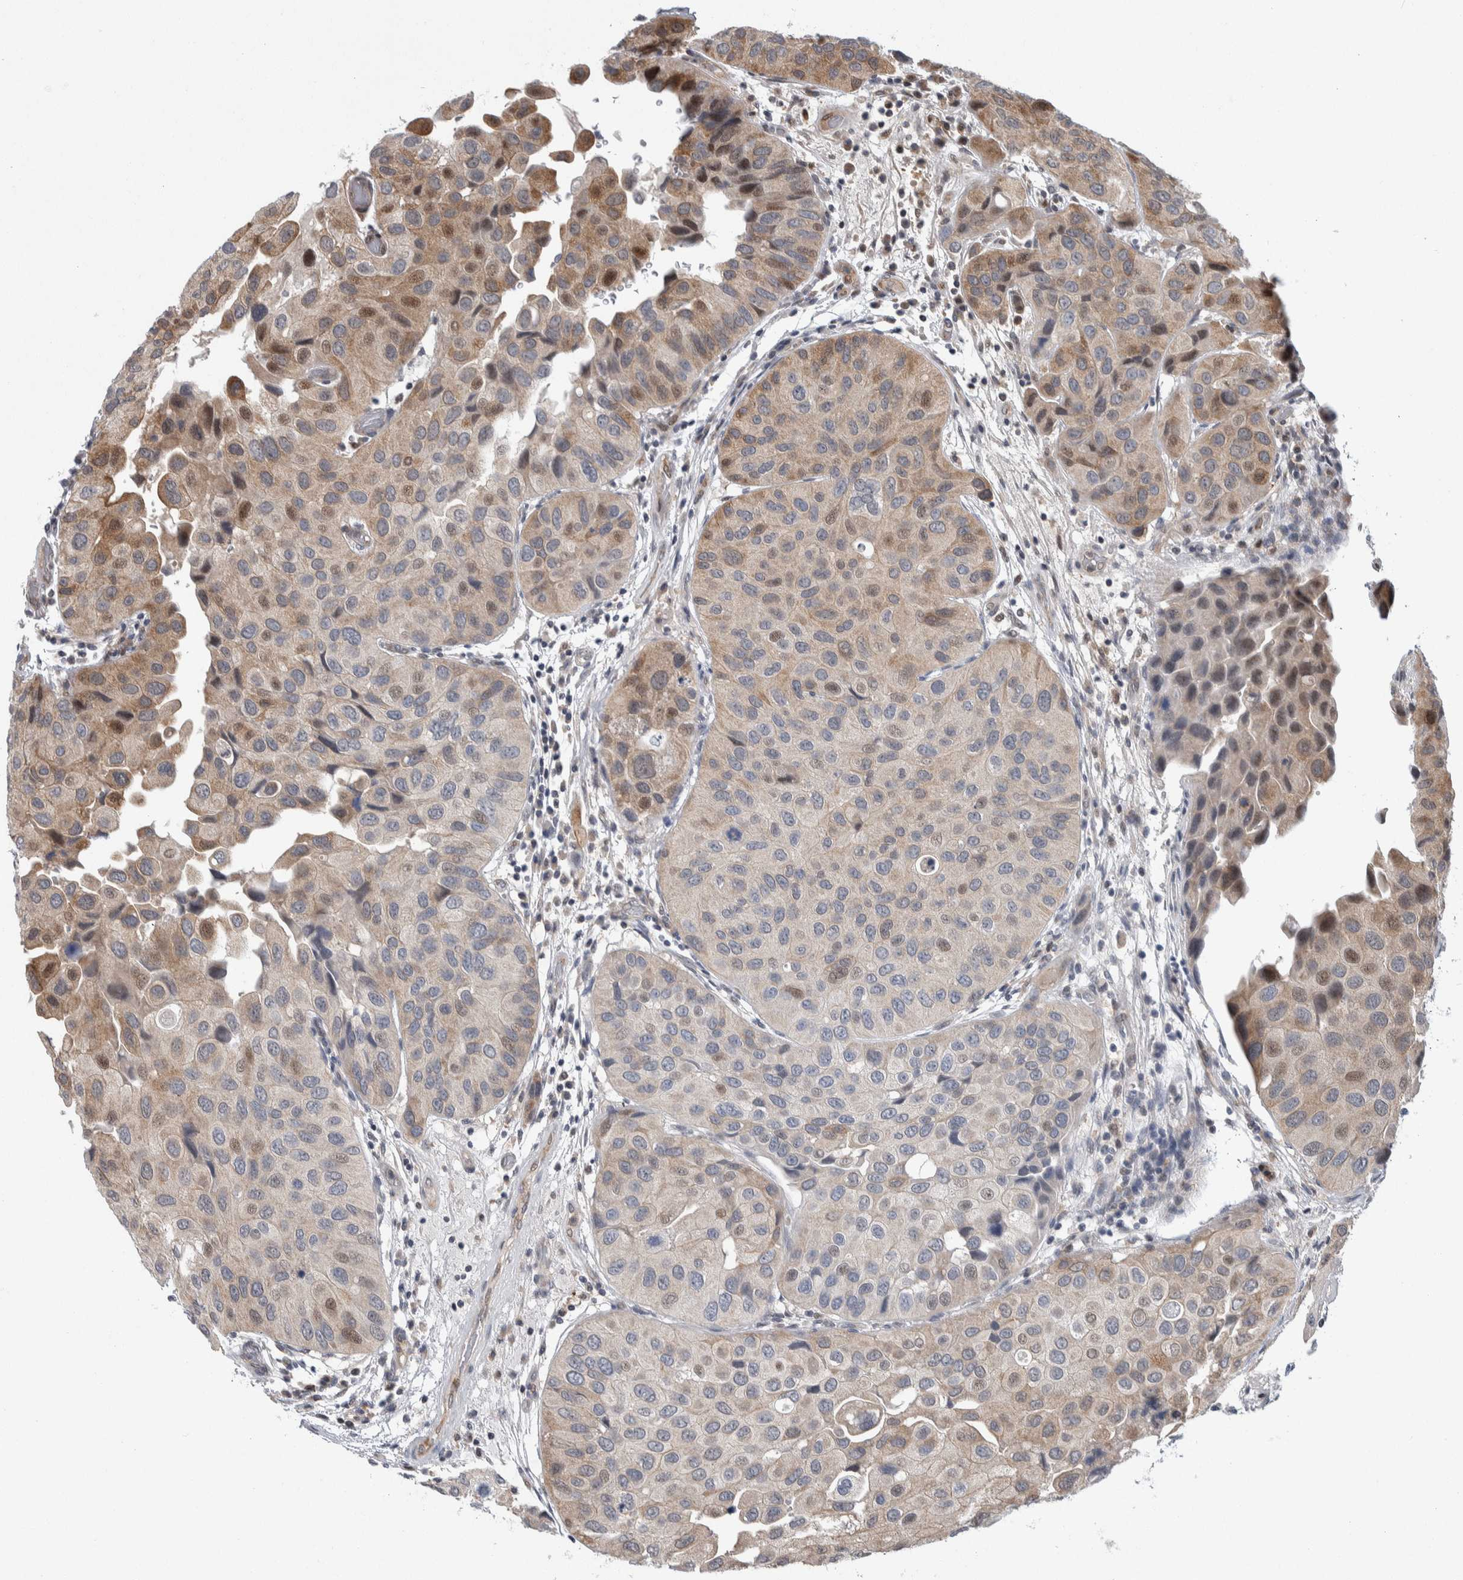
{"staining": {"intensity": "weak", "quantity": "25%-75%", "location": "cytoplasmic/membranous,nuclear"}, "tissue": "urothelial cancer", "cell_type": "Tumor cells", "image_type": "cancer", "snomed": [{"axis": "morphology", "description": "Urothelial carcinoma, High grade"}, {"axis": "topography", "description": "Urinary bladder"}], "caption": "Protein expression analysis of urothelial carcinoma (high-grade) shows weak cytoplasmic/membranous and nuclear positivity in approximately 25%-75% of tumor cells. Immunohistochemistry (ihc) stains the protein in brown and the nuclei are stained blue.", "gene": "PTPA", "patient": {"sex": "female", "age": 64}}